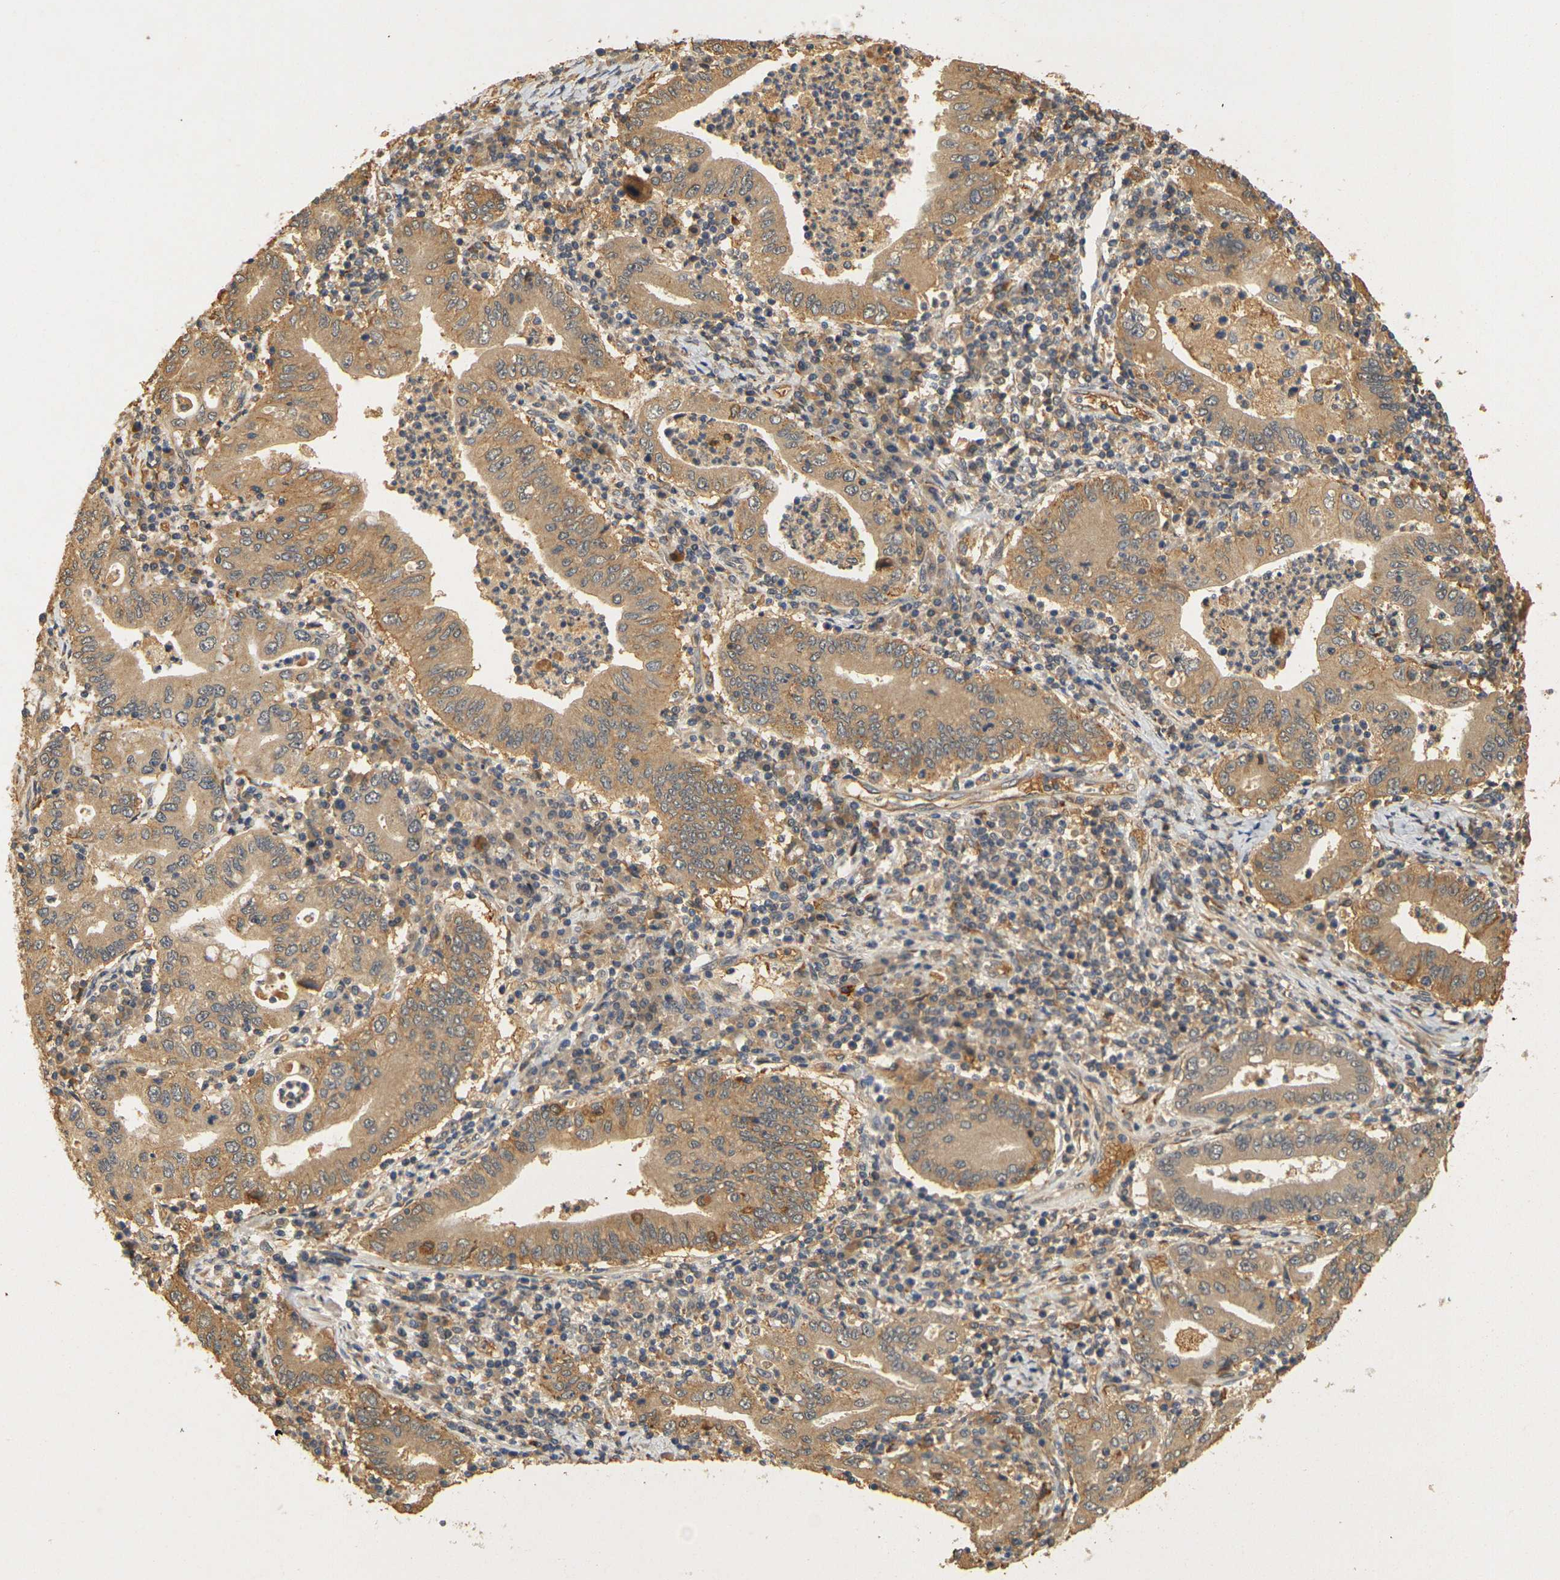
{"staining": {"intensity": "moderate", "quantity": ">75%", "location": "cytoplasmic/membranous"}, "tissue": "stomach cancer", "cell_type": "Tumor cells", "image_type": "cancer", "snomed": [{"axis": "morphology", "description": "Normal tissue, NOS"}, {"axis": "morphology", "description": "Adenocarcinoma, NOS"}, {"axis": "topography", "description": "Esophagus"}, {"axis": "topography", "description": "Stomach, upper"}, {"axis": "topography", "description": "Peripheral nerve tissue"}], "caption": "The immunohistochemical stain highlights moderate cytoplasmic/membranous expression in tumor cells of stomach adenocarcinoma tissue. (brown staining indicates protein expression, while blue staining denotes nuclei).", "gene": "MEGF9", "patient": {"sex": "male", "age": 62}}